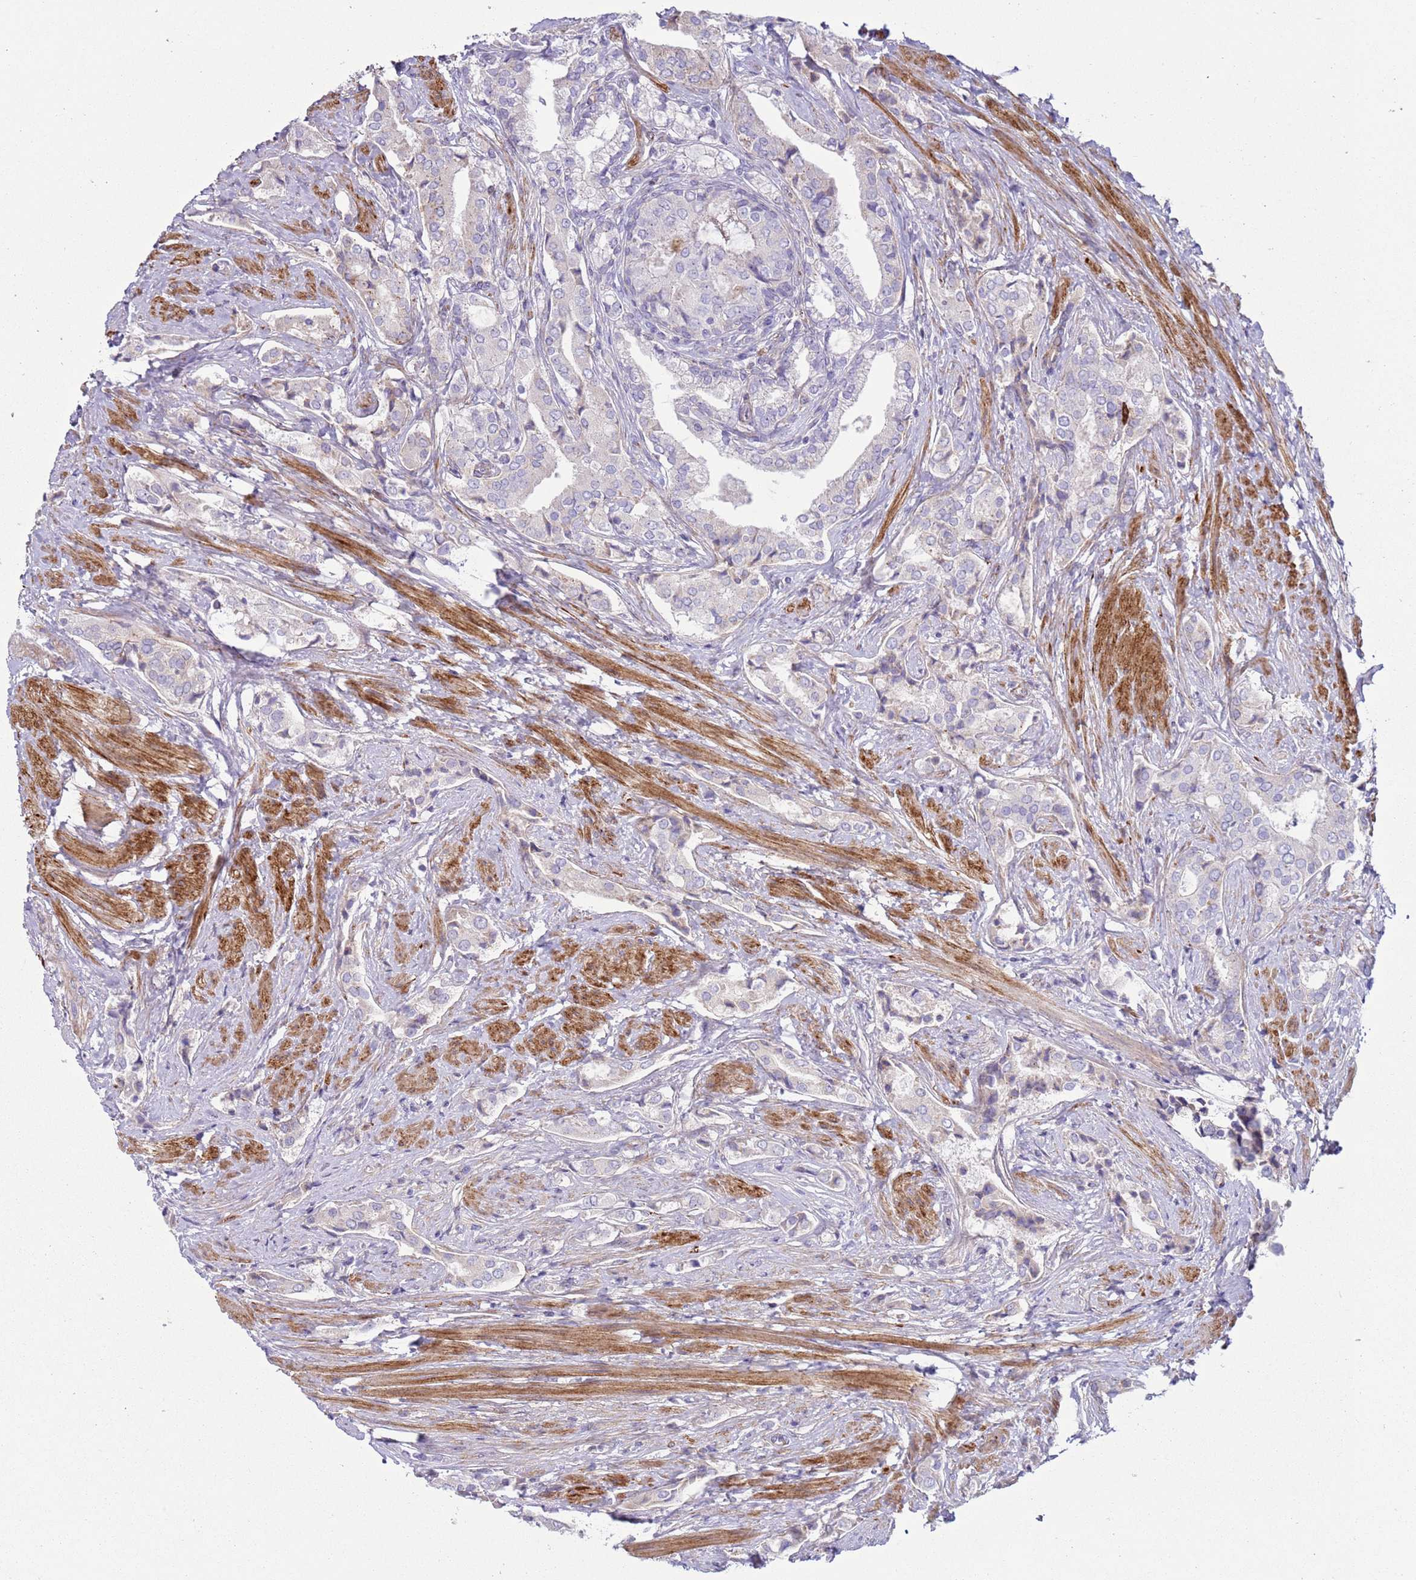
{"staining": {"intensity": "negative", "quantity": "none", "location": "none"}, "tissue": "prostate cancer", "cell_type": "Tumor cells", "image_type": "cancer", "snomed": [{"axis": "morphology", "description": "Adenocarcinoma, High grade"}, {"axis": "topography", "description": "Prostate"}], "caption": "IHC micrograph of human prostate adenocarcinoma (high-grade) stained for a protein (brown), which exhibits no staining in tumor cells.", "gene": "HEATR1", "patient": {"sex": "male", "age": 71}}